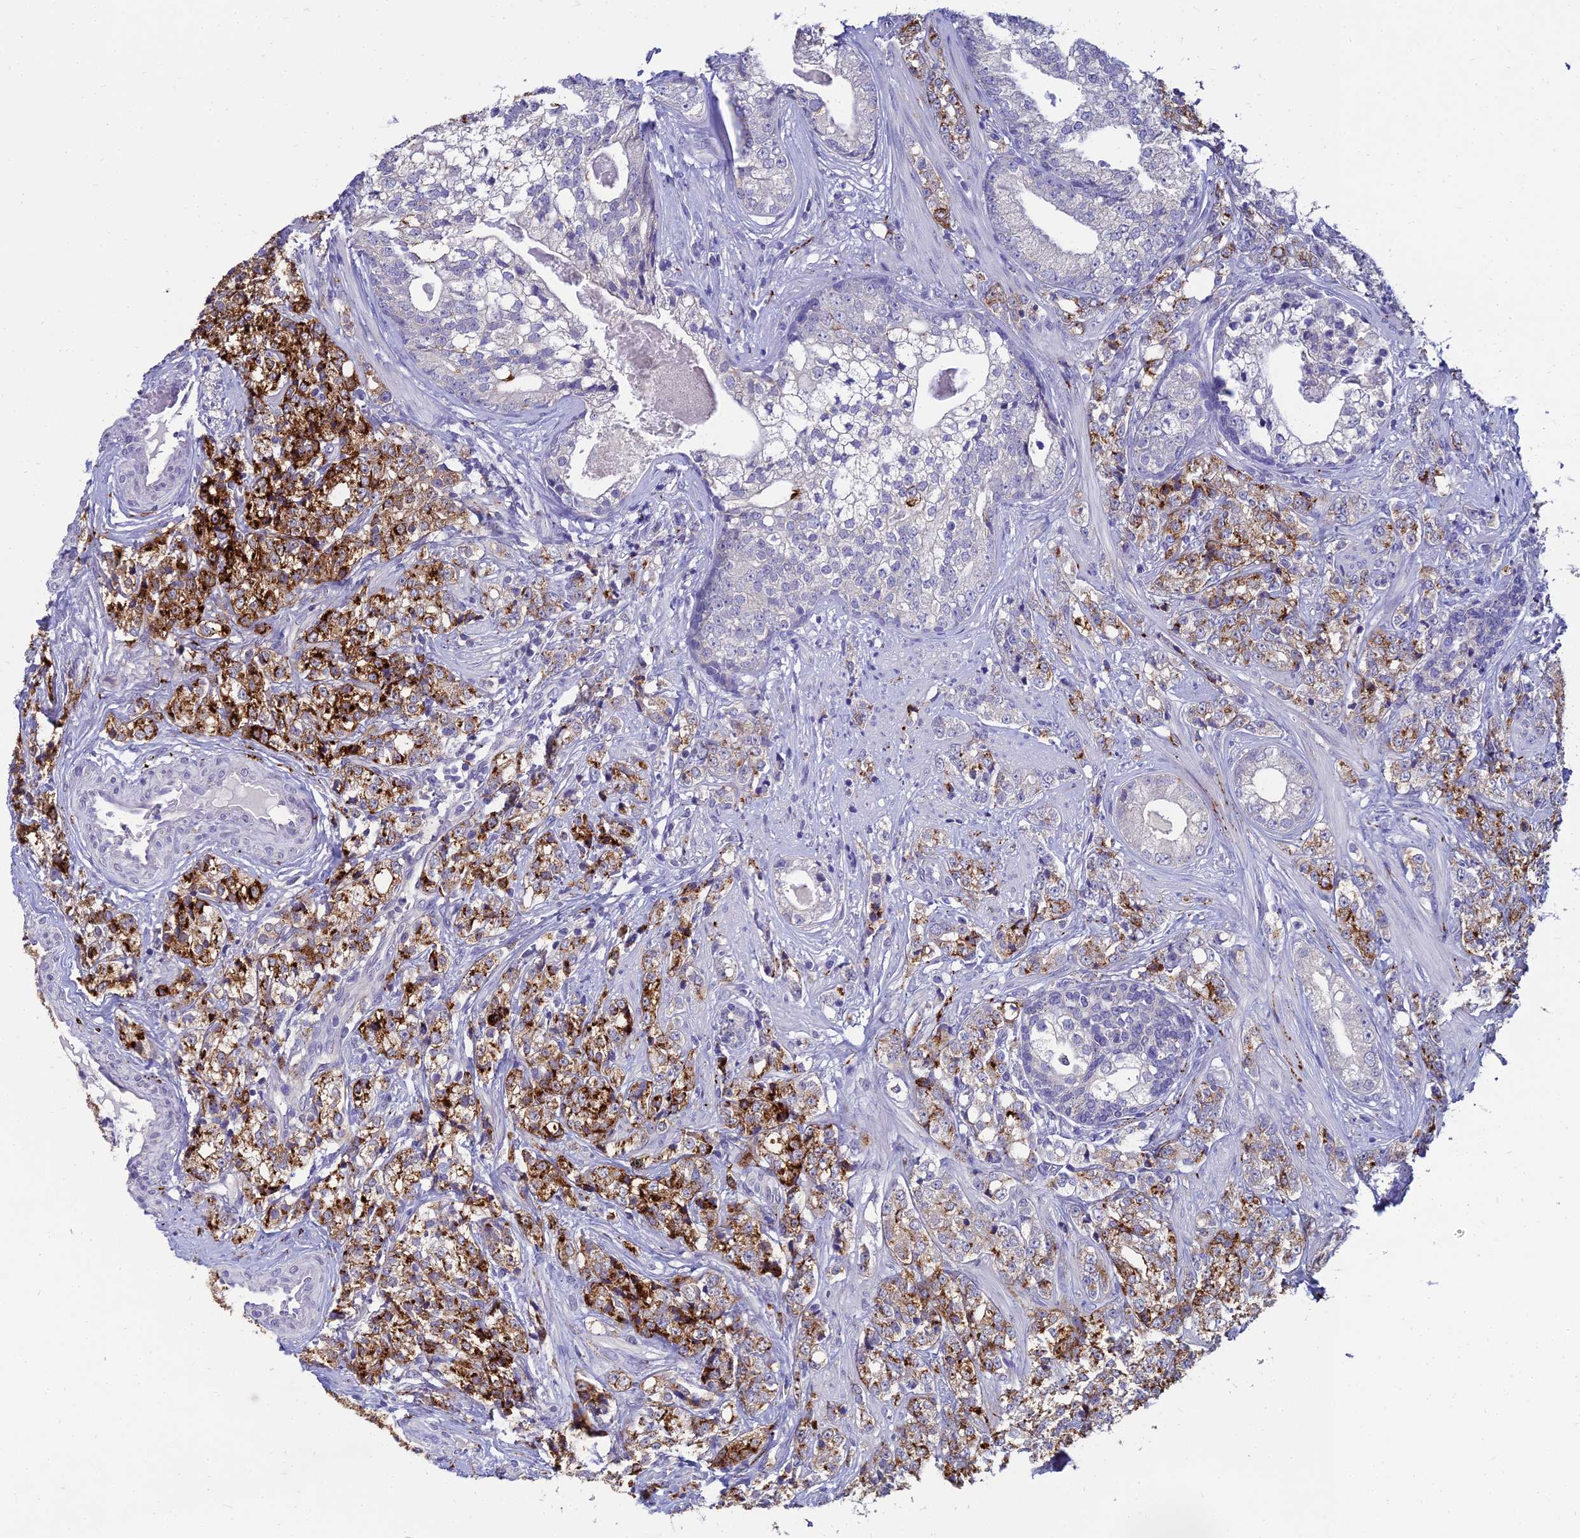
{"staining": {"intensity": "strong", "quantity": "25%-75%", "location": "cytoplasmic/membranous"}, "tissue": "prostate cancer", "cell_type": "Tumor cells", "image_type": "cancer", "snomed": [{"axis": "morphology", "description": "Adenocarcinoma, High grade"}, {"axis": "topography", "description": "Prostate"}], "caption": "A brown stain highlights strong cytoplasmic/membranous positivity of a protein in human prostate cancer (high-grade adenocarcinoma) tumor cells.", "gene": "NPY", "patient": {"sex": "male", "age": 69}}